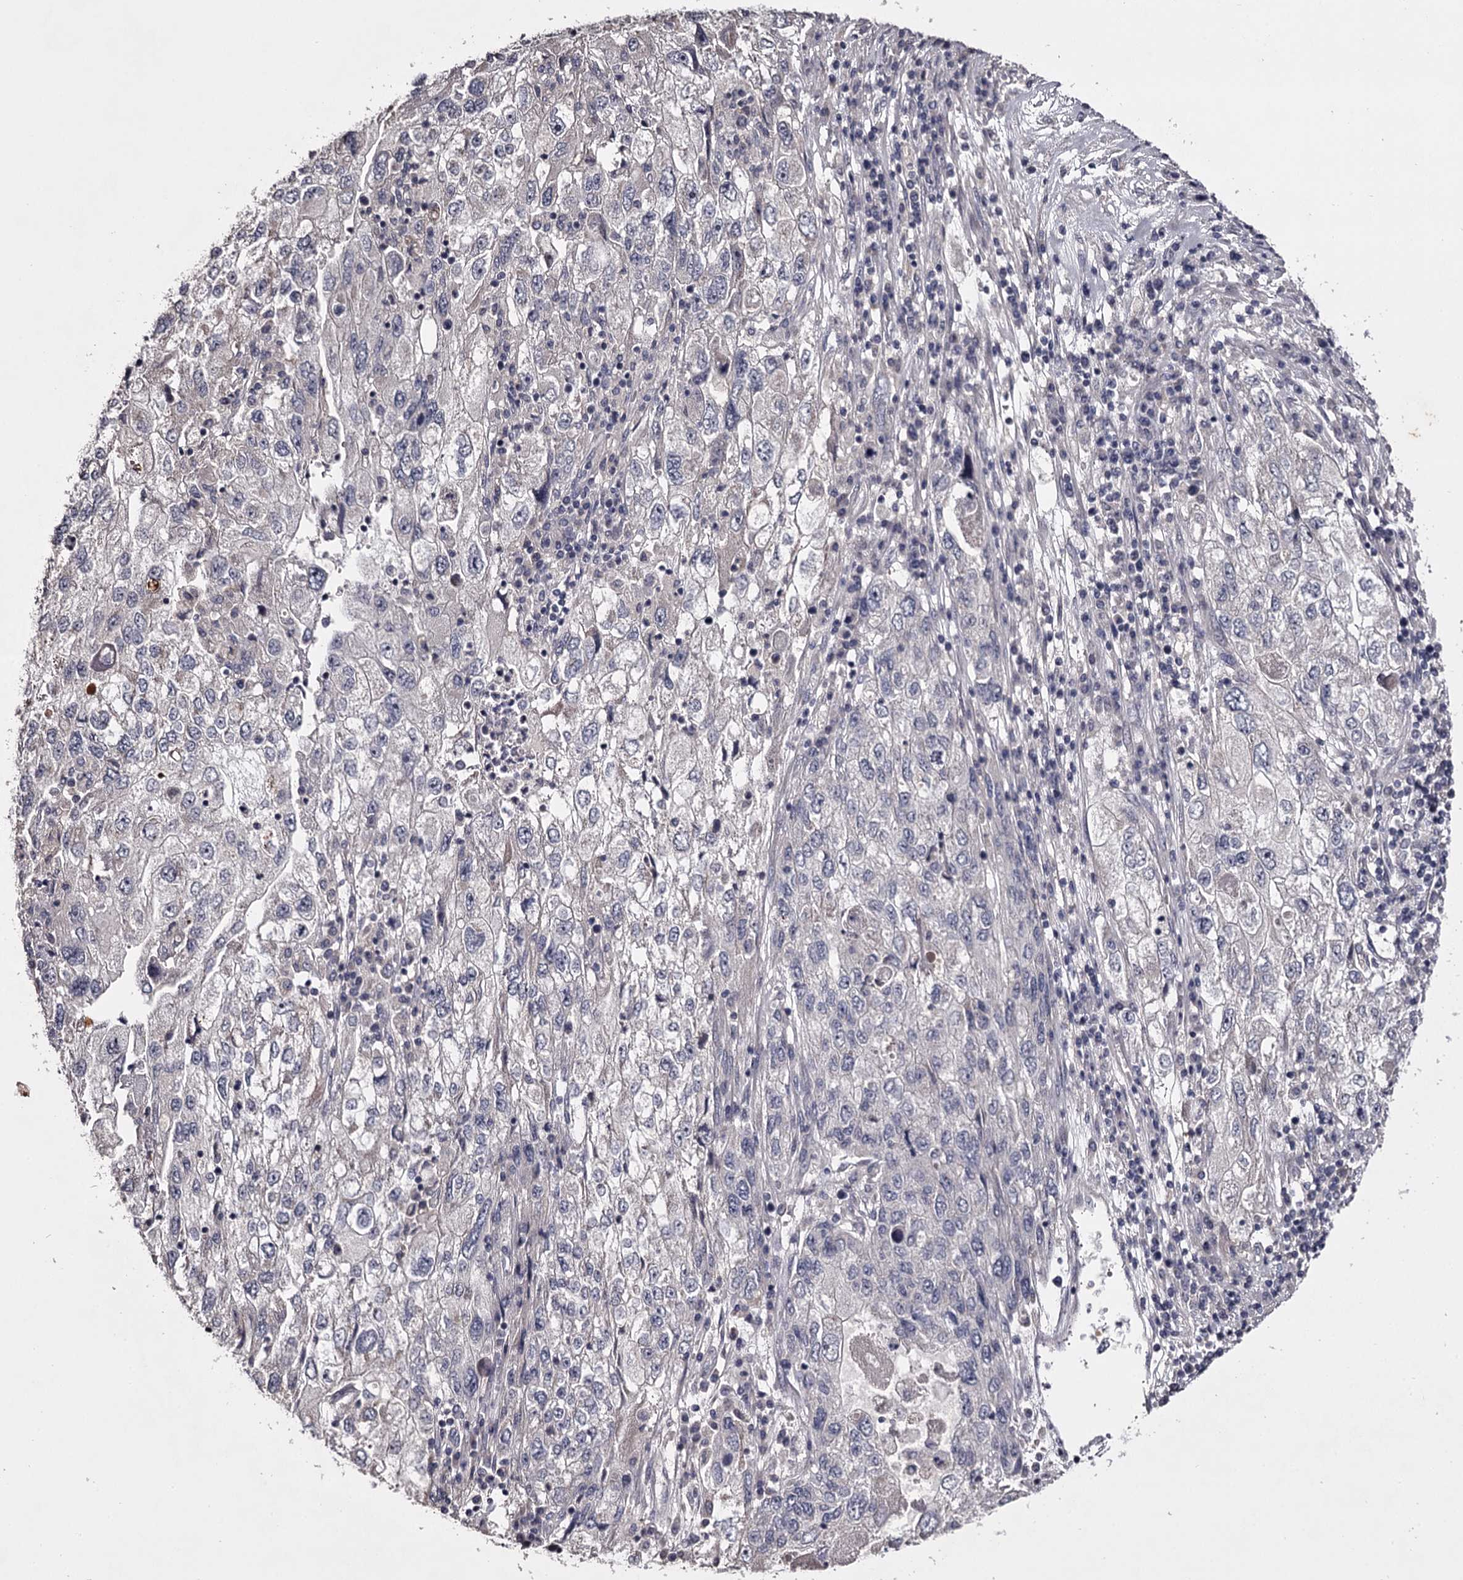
{"staining": {"intensity": "negative", "quantity": "none", "location": "none"}, "tissue": "endometrial cancer", "cell_type": "Tumor cells", "image_type": "cancer", "snomed": [{"axis": "morphology", "description": "Adenocarcinoma, NOS"}, {"axis": "topography", "description": "Endometrium"}], "caption": "High magnification brightfield microscopy of endometrial cancer stained with DAB (3,3'-diaminobenzidine) (brown) and counterstained with hematoxylin (blue): tumor cells show no significant positivity.", "gene": "PRM2", "patient": {"sex": "female", "age": 49}}